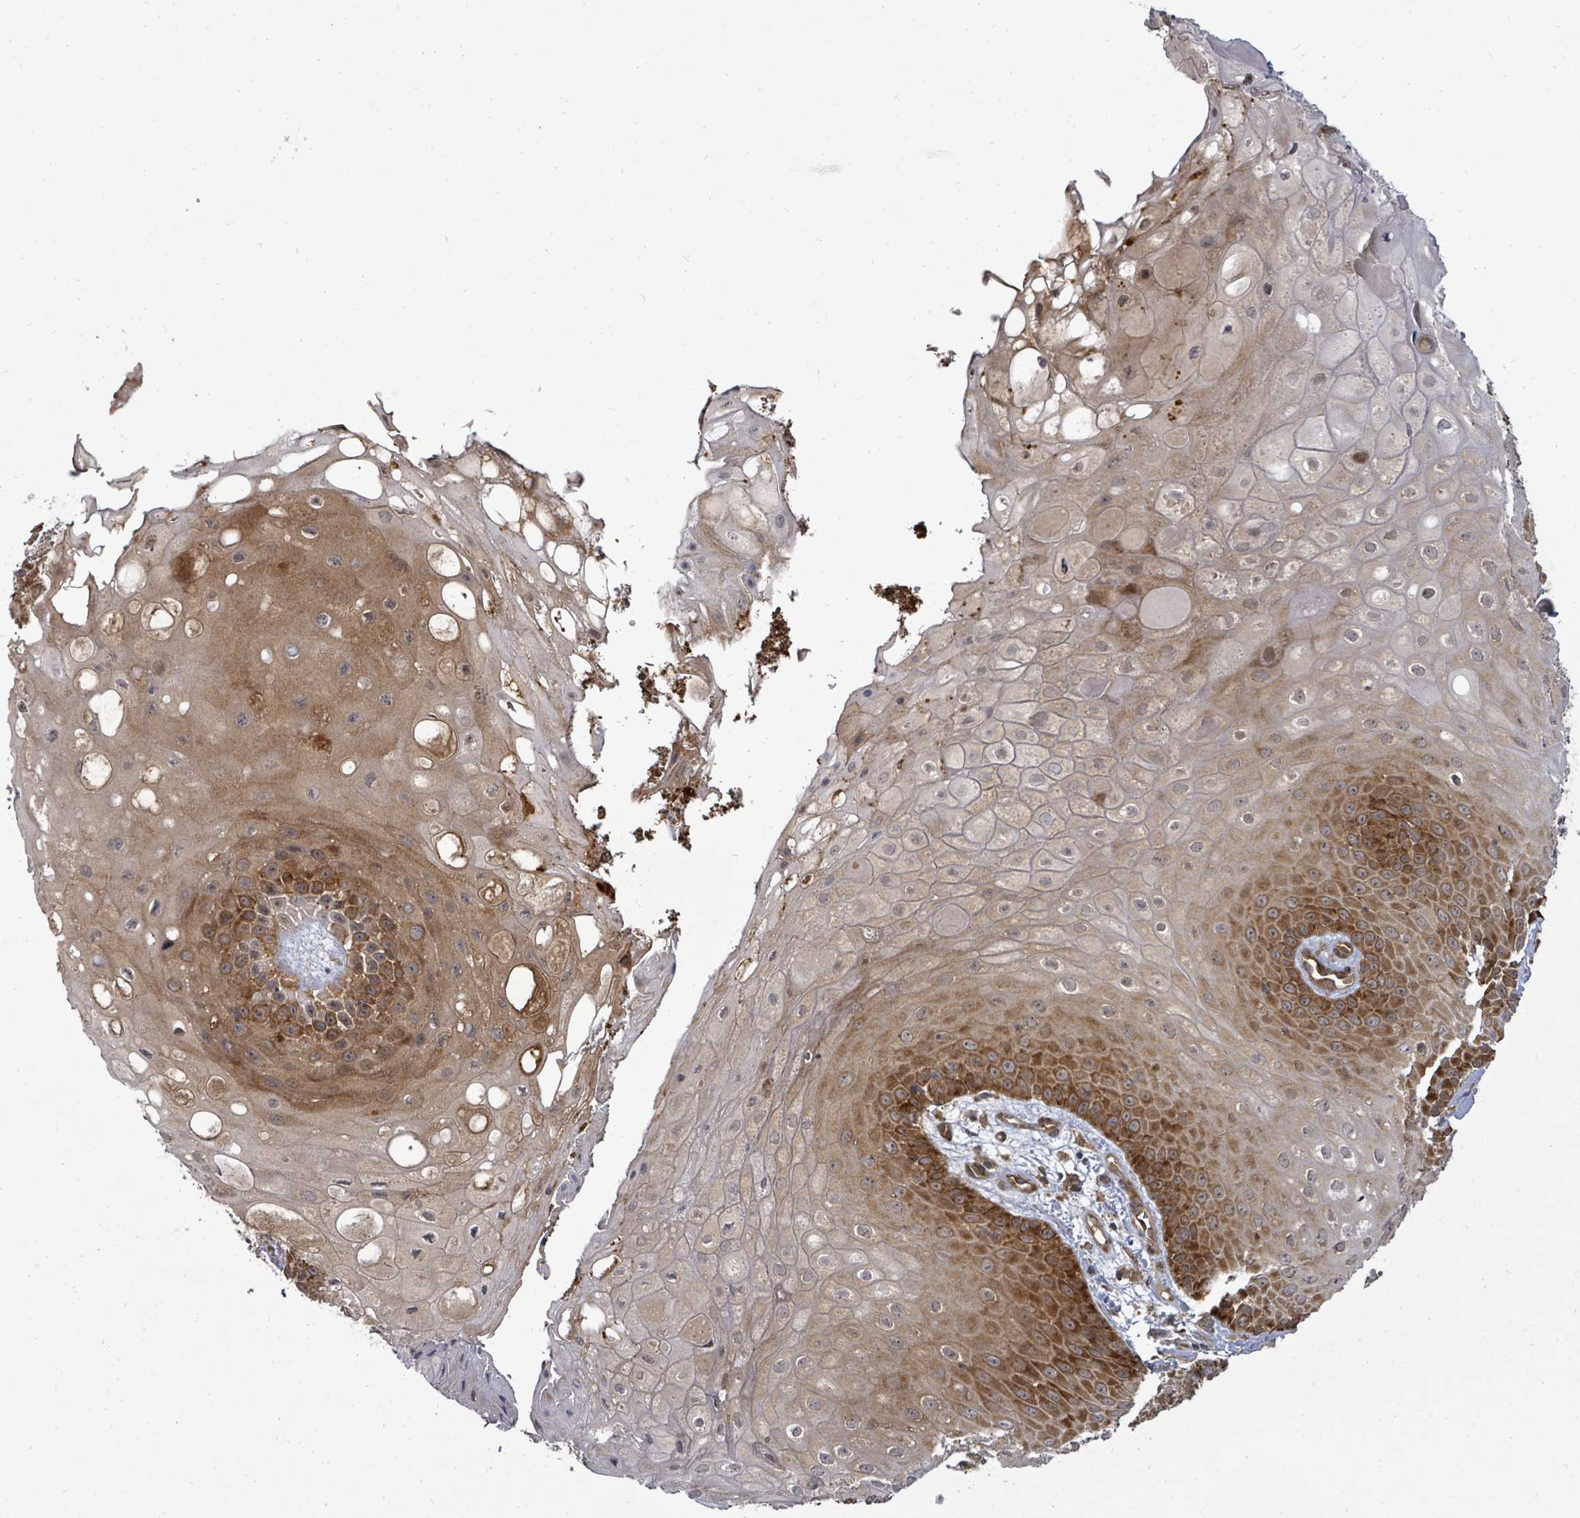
{"staining": {"intensity": "strong", "quantity": ">75%", "location": "cytoplasmic/membranous"}, "tissue": "skin", "cell_type": "Epidermal cells", "image_type": "normal", "snomed": [{"axis": "morphology", "description": "Normal tissue, NOS"}, {"axis": "topography", "description": "Anal"}], "caption": "A micrograph showing strong cytoplasmic/membranous positivity in approximately >75% of epidermal cells in benign skin, as visualized by brown immunohistochemical staining.", "gene": "EIF3CL", "patient": {"sex": "male", "age": 80}}